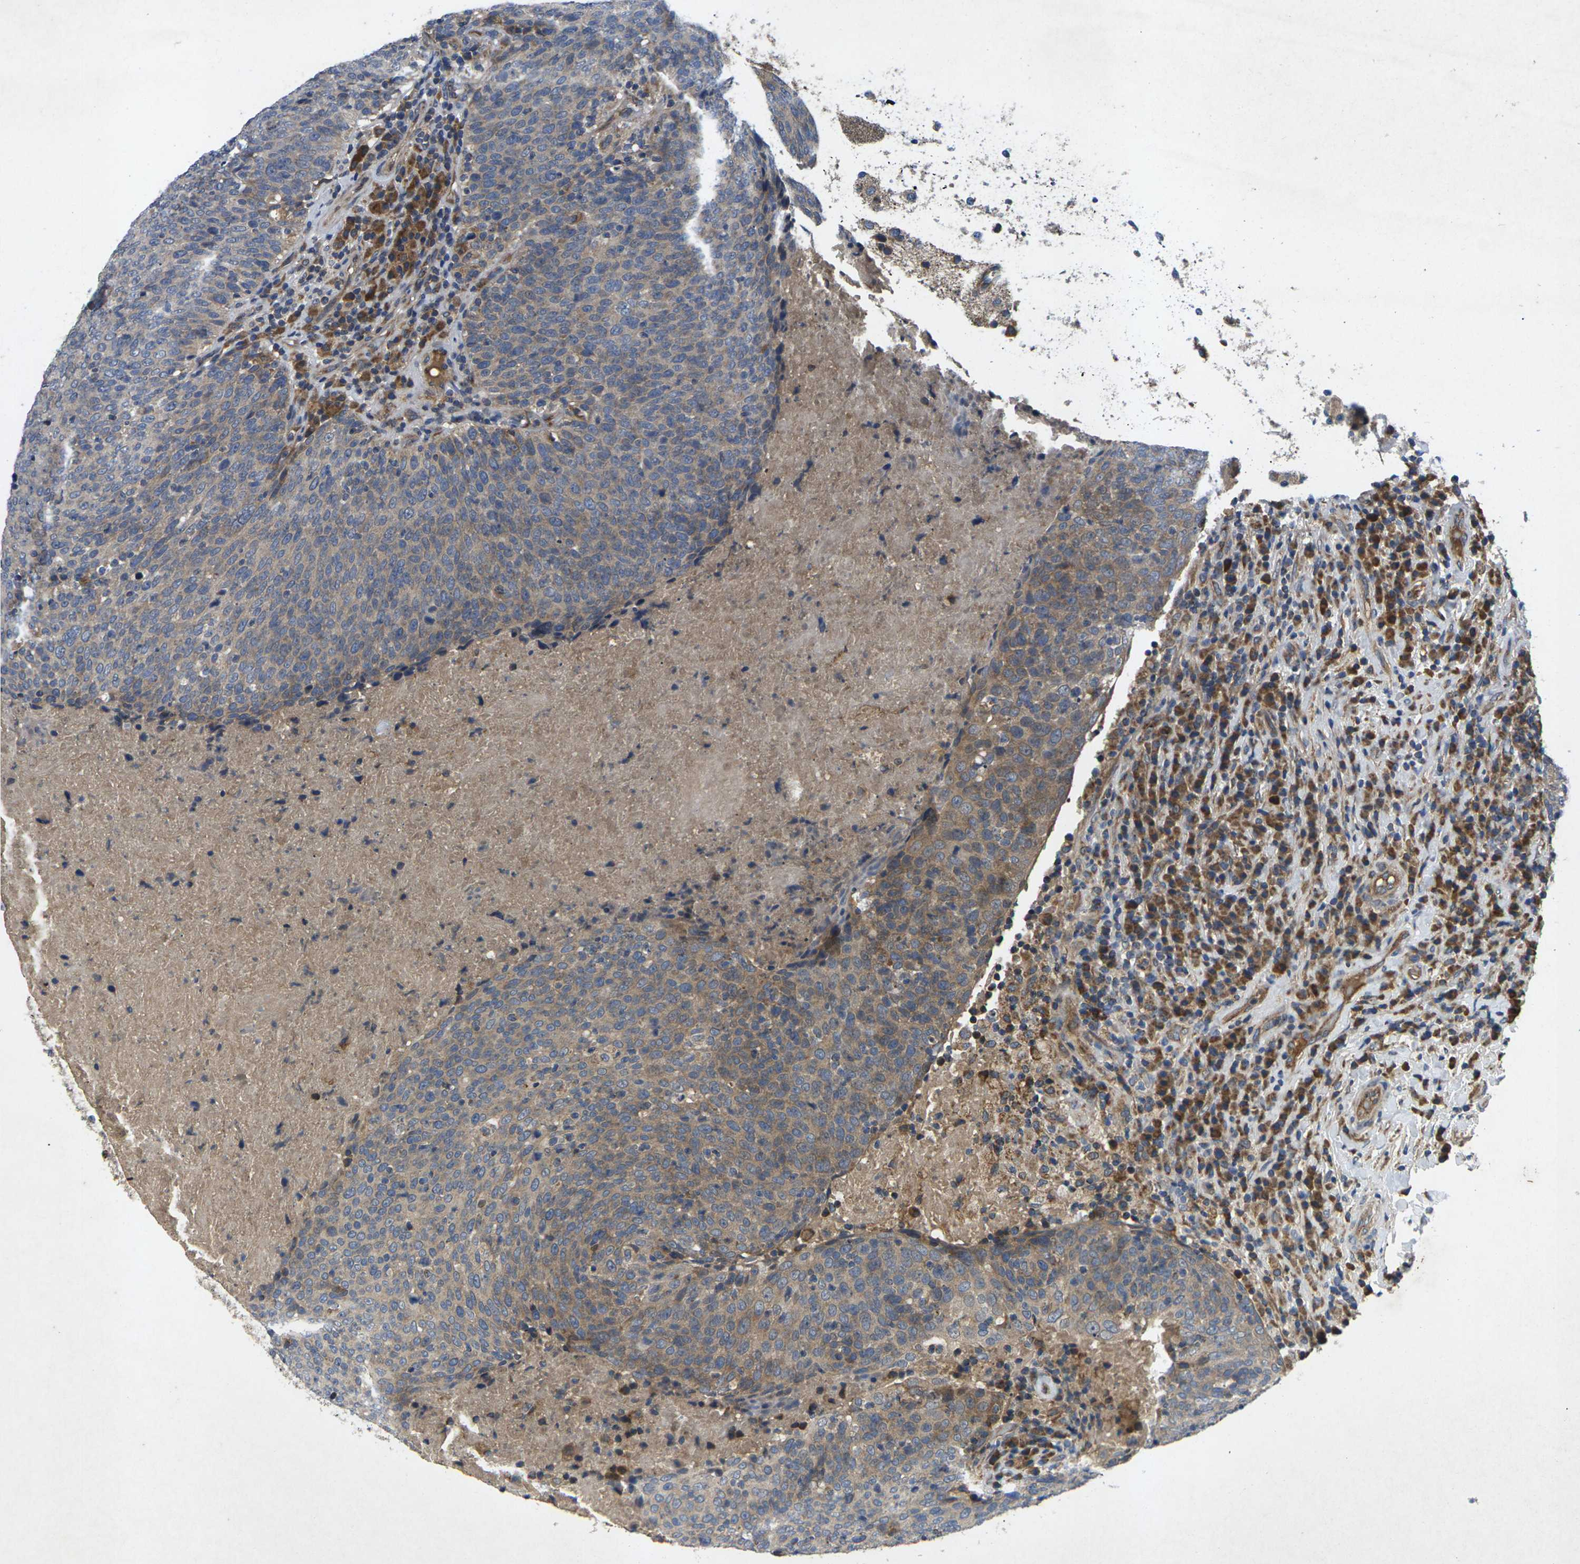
{"staining": {"intensity": "weak", "quantity": "<25%", "location": "cytoplasmic/membranous"}, "tissue": "head and neck cancer", "cell_type": "Tumor cells", "image_type": "cancer", "snomed": [{"axis": "morphology", "description": "Squamous cell carcinoma, NOS"}, {"axis": "morphology", "description": "Squamous cell carcinoma, metastatic, NOS"}, {"axis": "topography", "description": "Lymph node"}, {"axis": "topography", "description": "Head-Neck"}], "caption": "Tumor cells are negative for protein expression in human head and neck squamous cell carcinoma.", "gene": "KIF1B", "patient": {"sex": "male", "age": 62}}